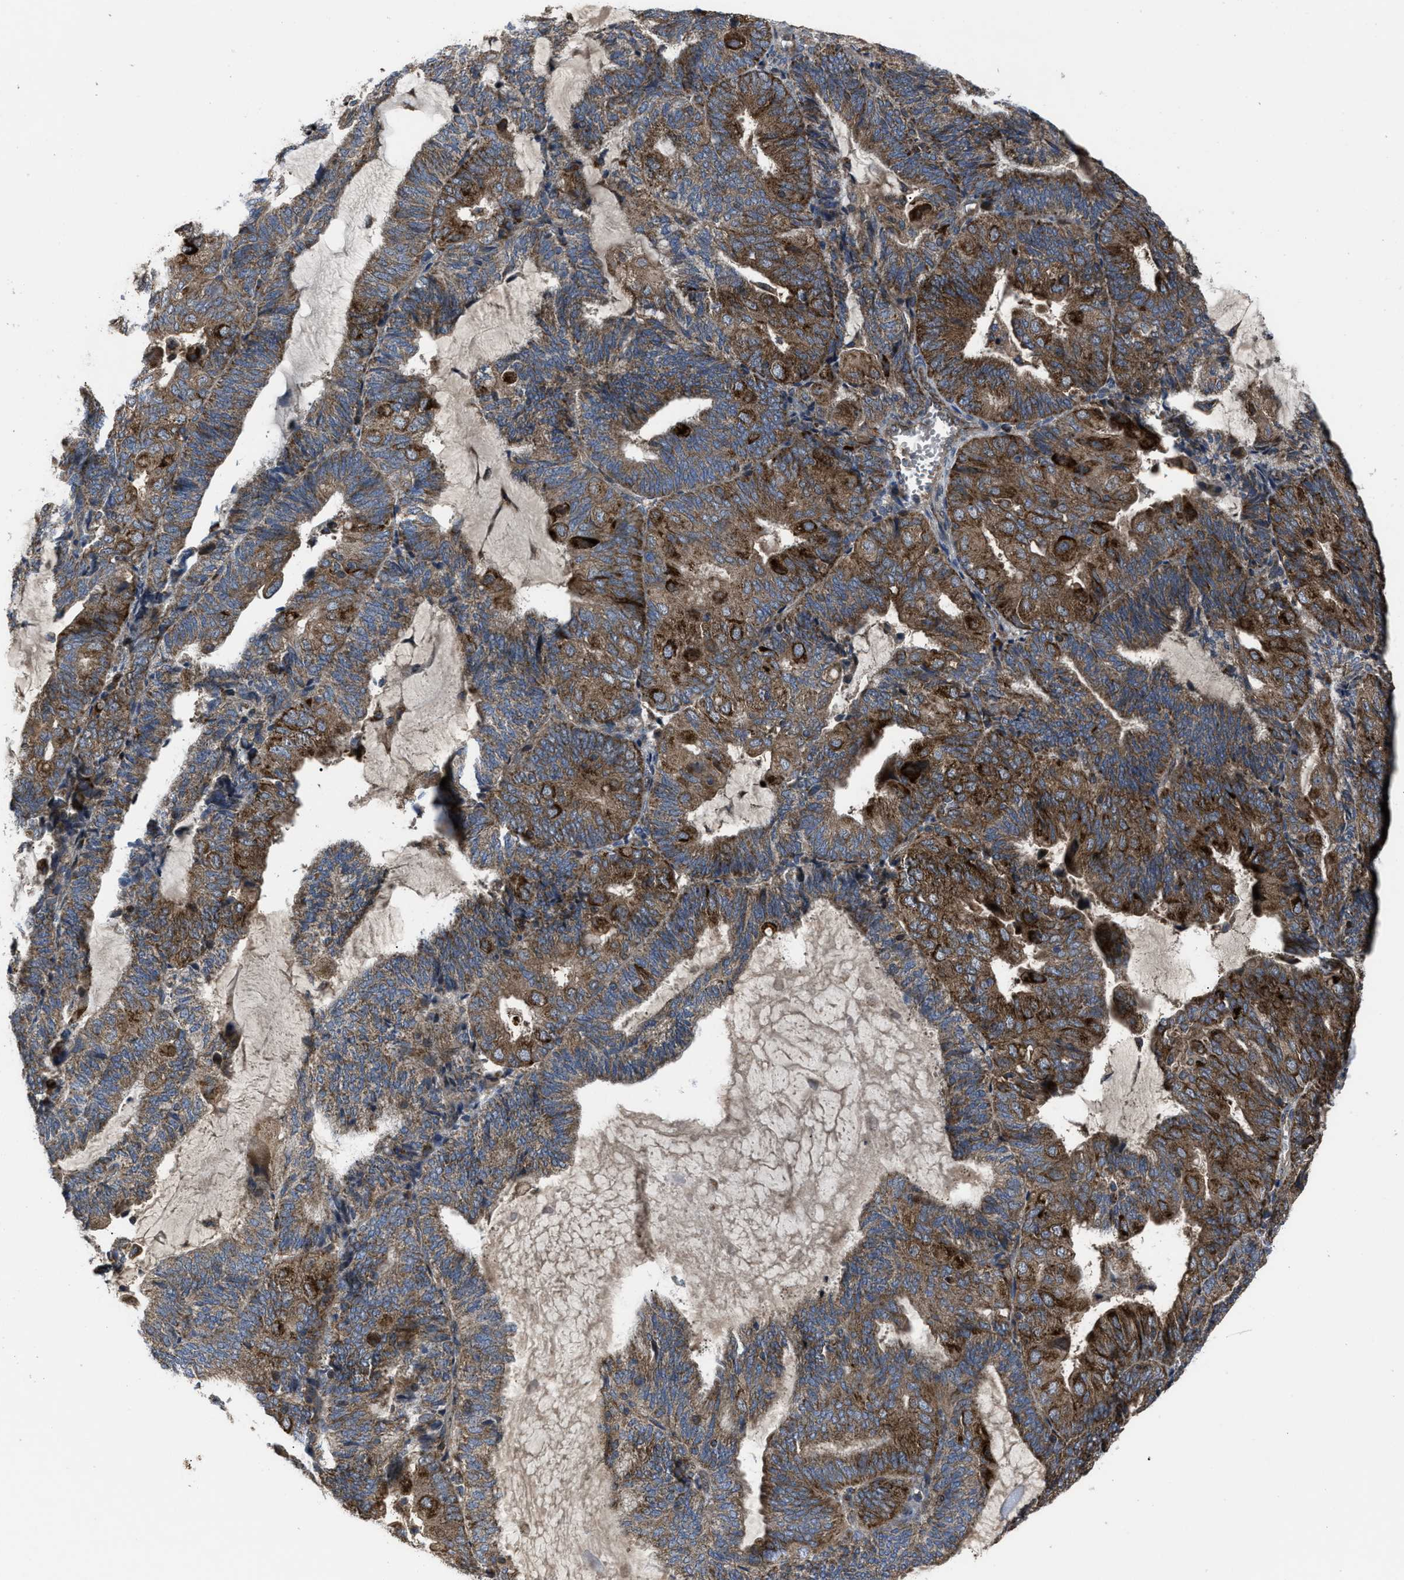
{"staining": {"intensity": "moderate", "quantity": ">75%", "location": "cytoplasmic/membranous"}, "tissue": "endometrial cancer", "cell_type": "Tumor cells", "image_type": "cancer", "snomed": [{"axis": "morphology", "description": "Adenocarcinoma, NOS"}, {"axis": "topography", "description": "Endometrium"}], "caption": "Human adenocarcinoma (endometrial) stained with a brown dye demonstrates moderate cytoplasmic/membranous positive positivity in approximately >75% of tumor cells.", "gene": "PASK", "patient": {"sex": "female", "age": 81}}